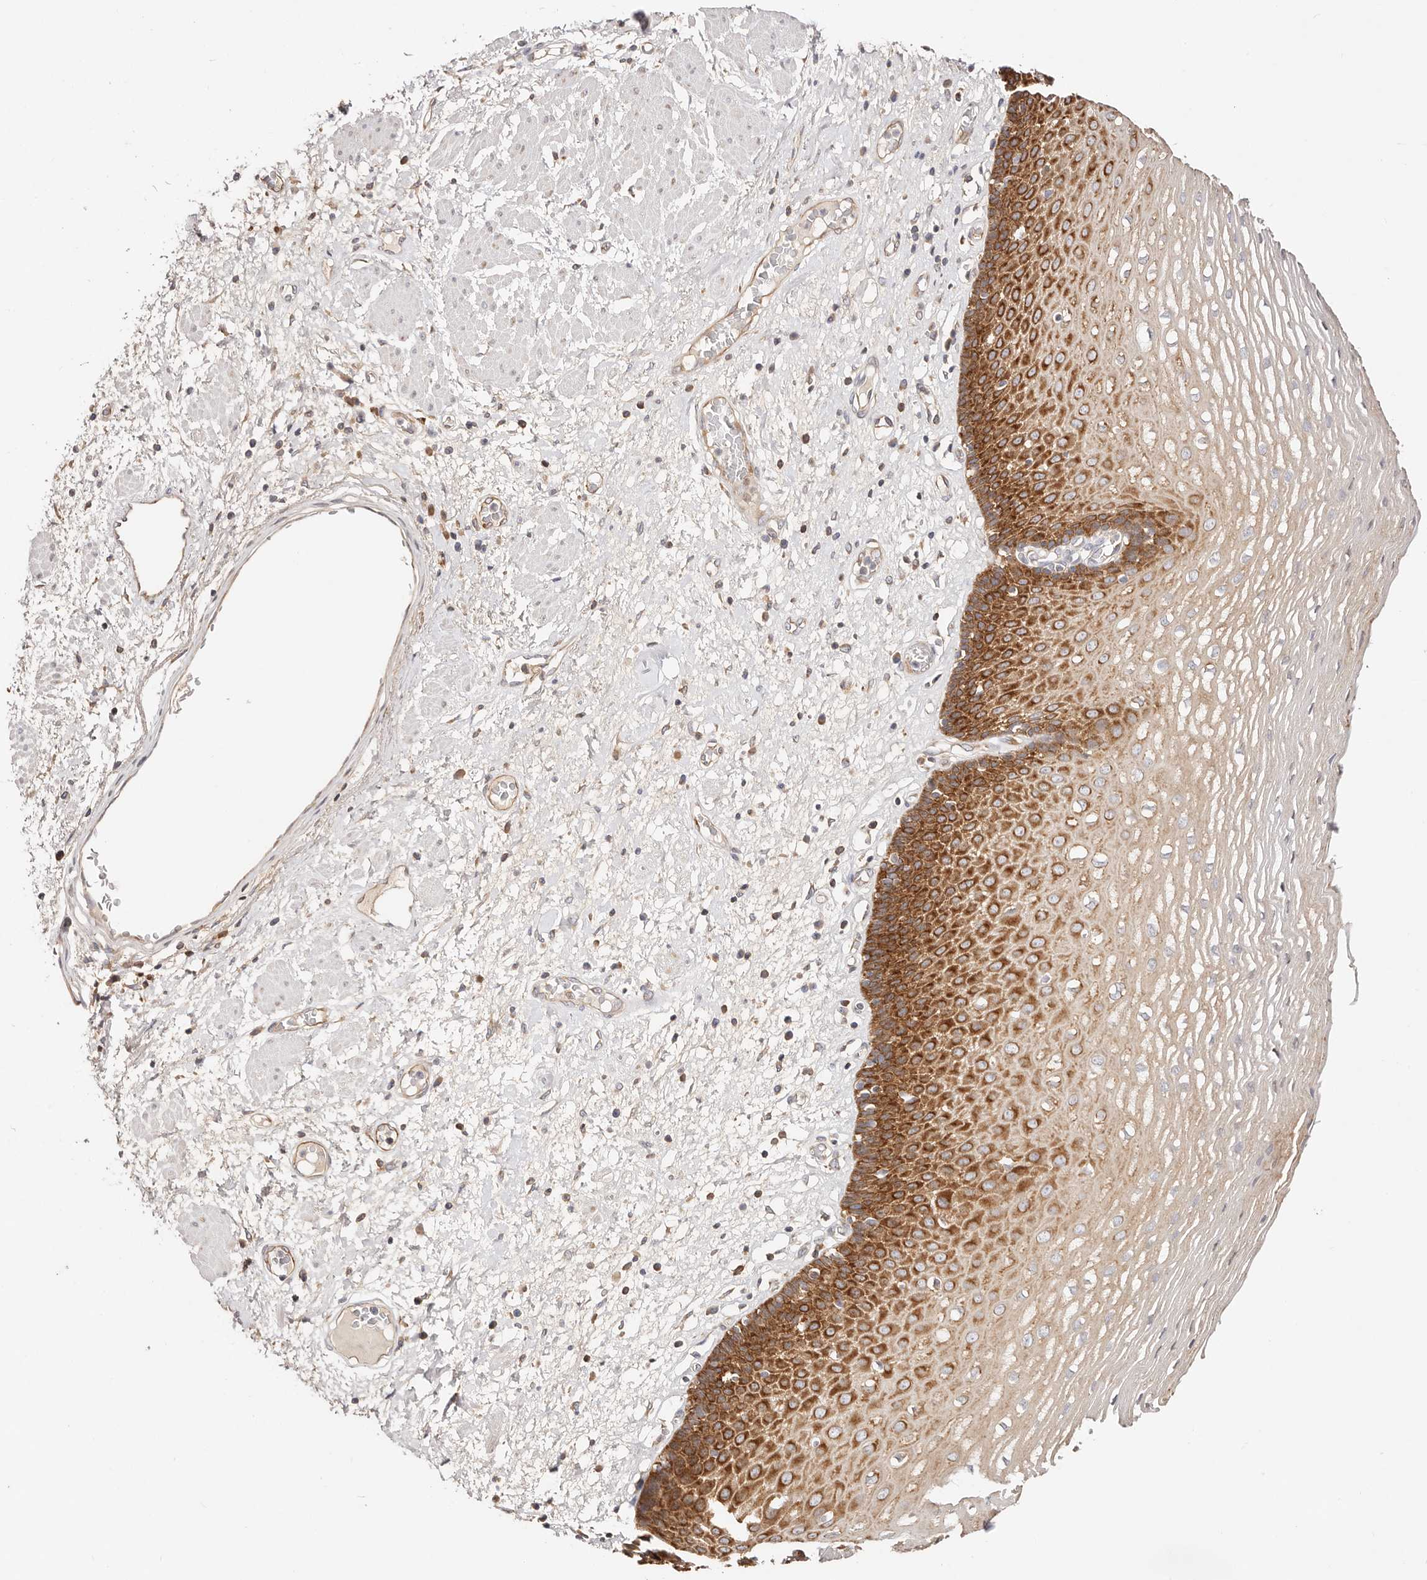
{"staining": {"intensity": "strong", "quantity": "25%-75%", "location": "cytoplasmic/membranous"}, "tissue": "esophagus", "cell_type": "Squamous epithelial cells", "image_type": "normal", "snomed": [{"axis": "morphology", "description": "Normal tissue, NOS"}, {"axis": "morphology", "description": "Adenocarcinoma, NOS"}, {"axis": "topography", "description": "Esophagus"}], "caption": "A brown stain labels strong cytoplasmic/membranous expression of a protein in squamous epithelial cells of normal human esophagus. The protein is stained brown, and the nuclei are stained in blue (DAB IHC with brightfield microscopy, high magnification).", "gene": "GNA13", "patient": {"sex": "male", "age": 62}}